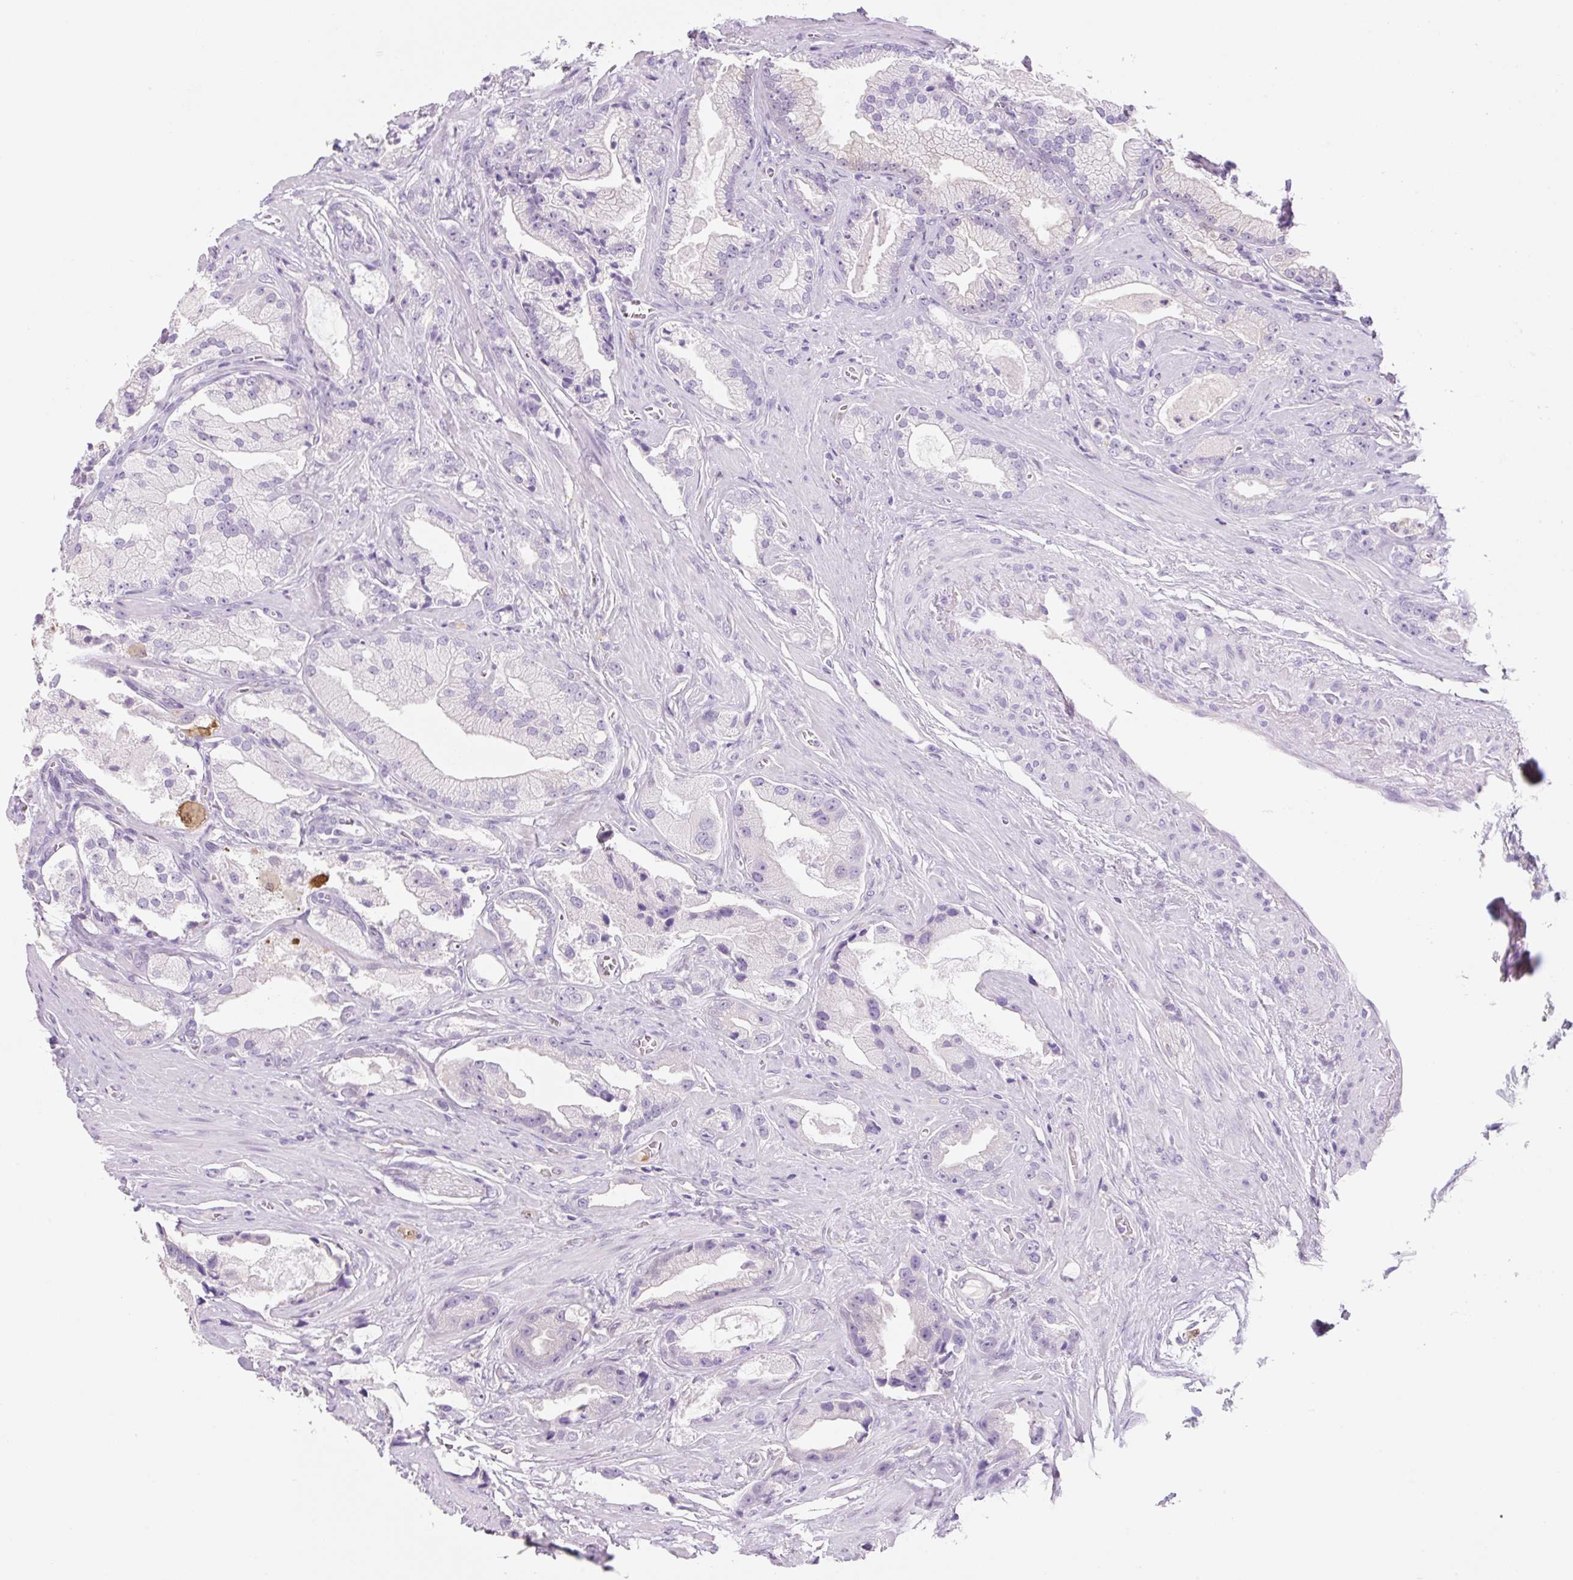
{"staining": {"intensity": "negative", "quantity": "none", "location": "none"}, "tissue": "prostate cancer", "cell_type": "Tumor cells", "image_type": "cancer", "snomed": [{"axis": "morphology", "description": "Adenocarcinoma, High grade"}, {"axis": "topography", "description": "Prostate"}], "caption": "The photomicrograph exhibits no significant positivity in tumor cells of prostate cancer (high-grade adenocarcinoma).", "gene": "FABP5", "patient": {"sex": "male", "age": 68}}